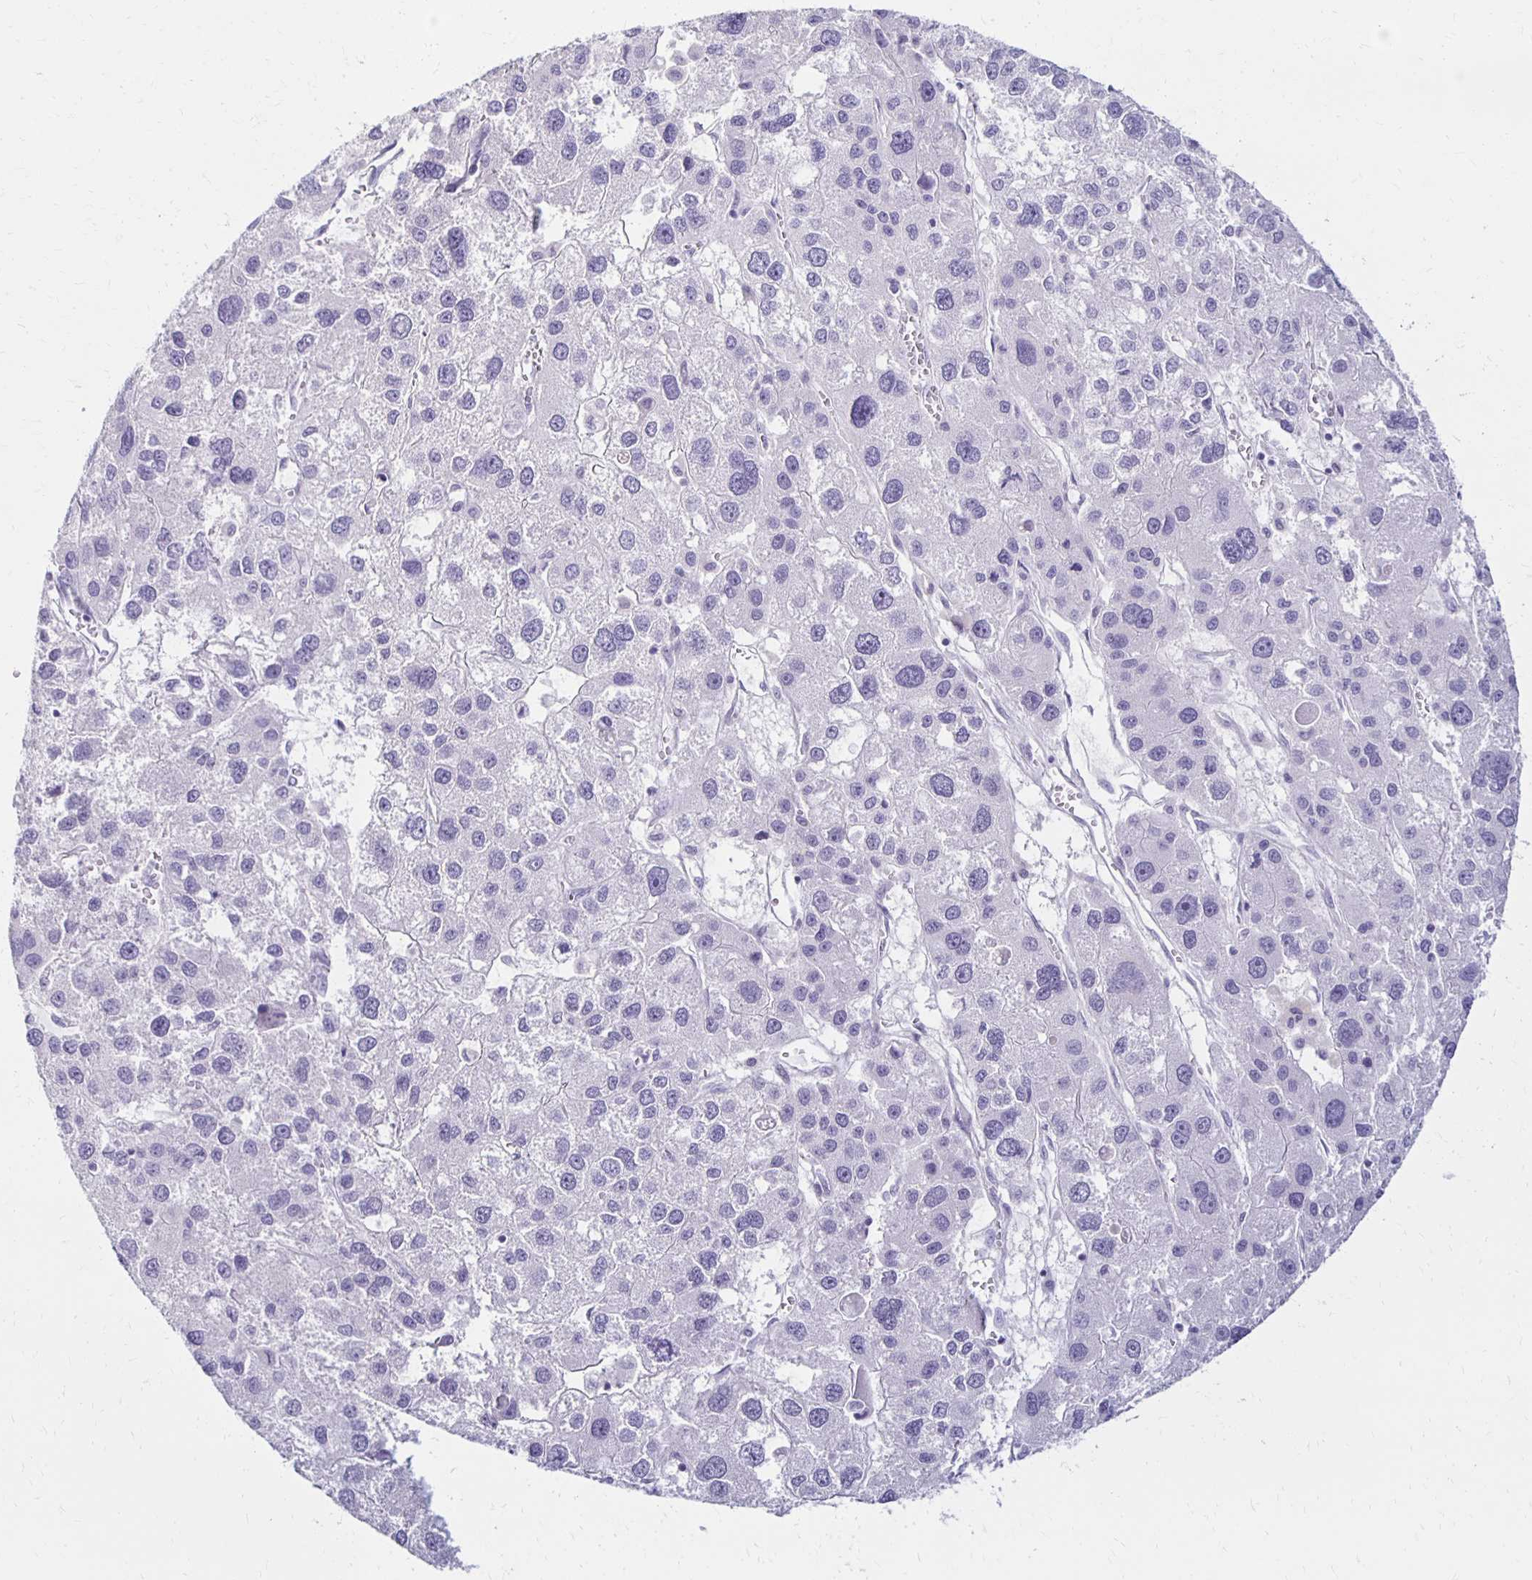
{"staining": {"intensity": "negative", "quantity": "none", "location": "none"}, "tissue": "liver cancer", "cell_type": "Tumor cells", "image_type": "cancer", "snomed": [{"axis": "morphology", "description": "Carcinoma, Hepatocellular, NOS"}, {"axis": "topography", "description": "Liver"}], "caption": "Immunohistochemical staining of human hepatocellular carcinoma (liver) displays no significant positivity in tumor cells.", "gene": "RYR1", "patient": {"sex": "male", "age": 73}}